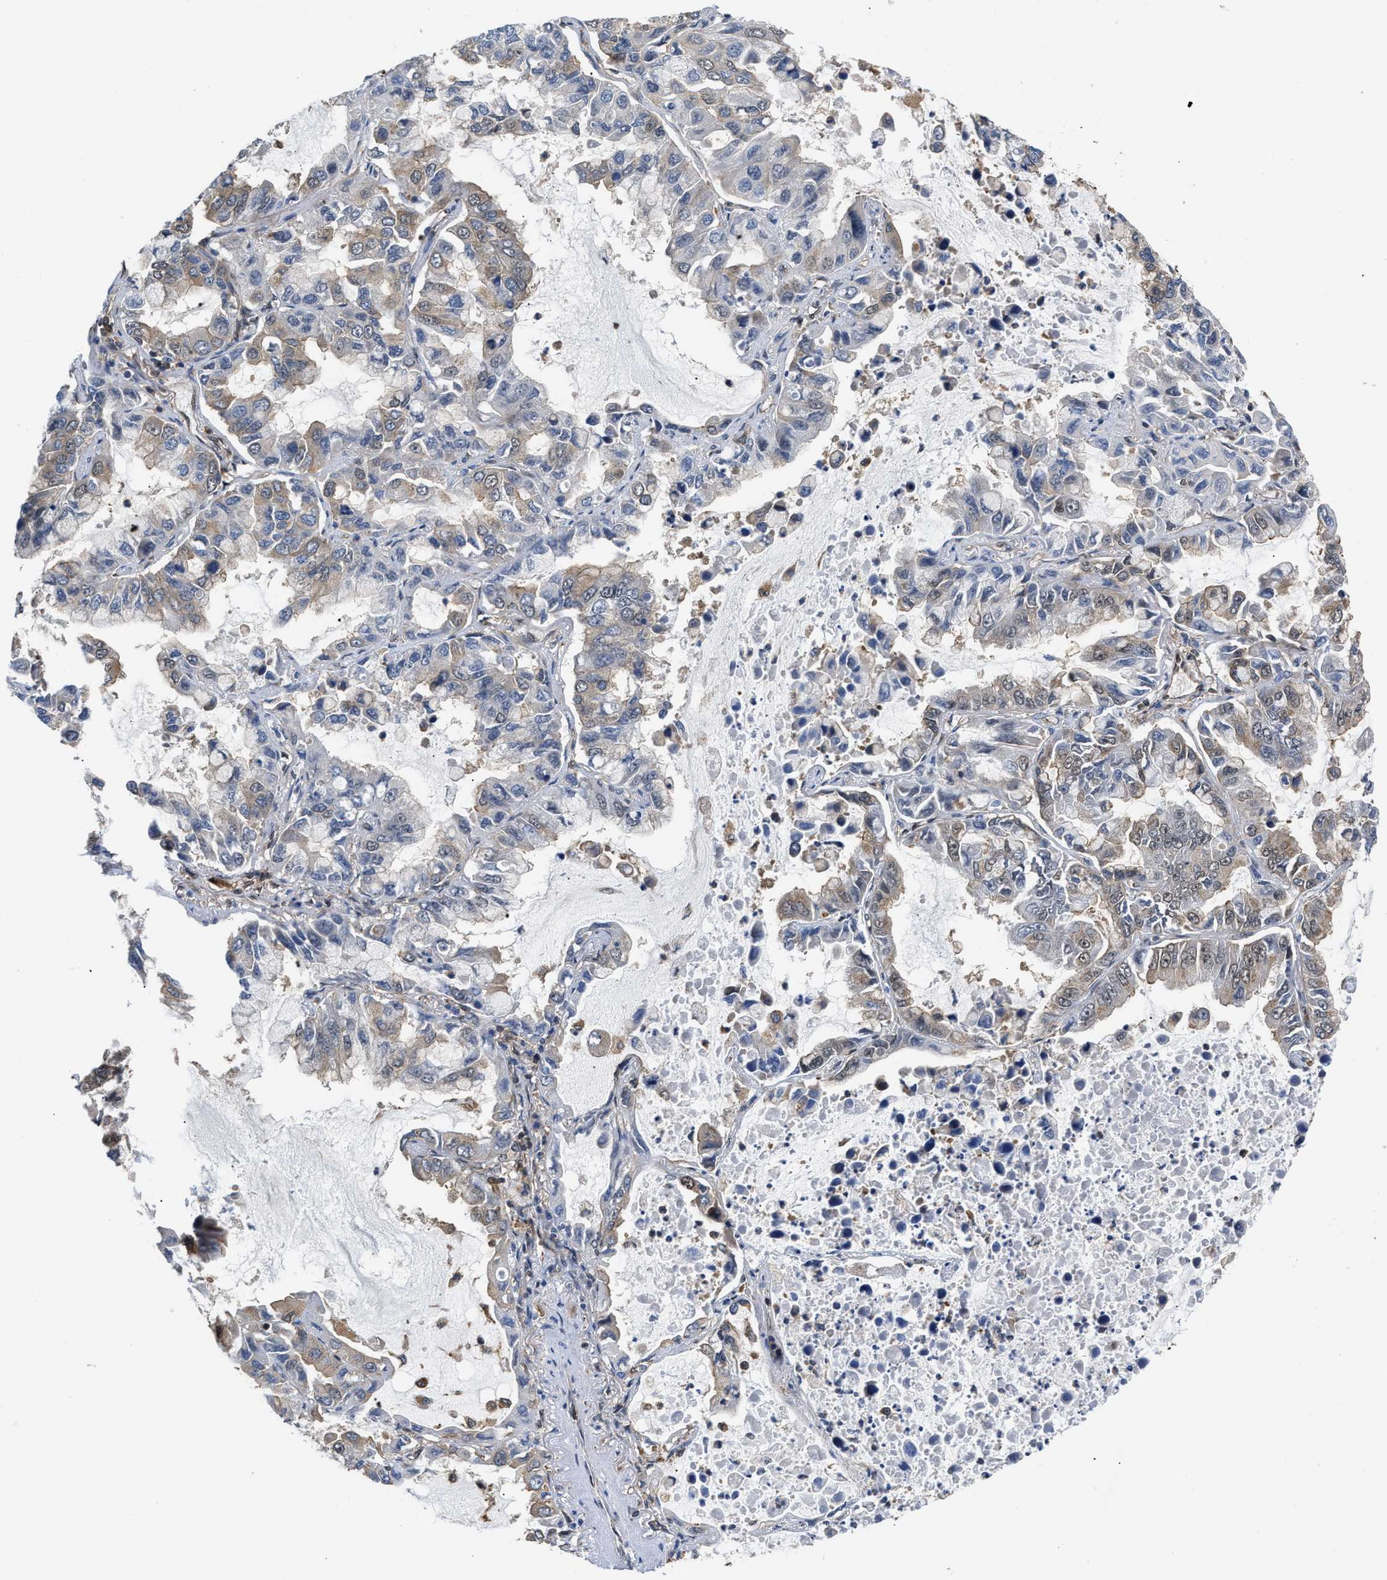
{"staining": {"intensity": "weak", "quantity": "<25%", "location": "cytoplasmic/membranous,nuclear"}, "tissue": "lung cancer", "cell_type": "Tumor cells", "image_type": "cancer", "snomed": [{"axis": "morphology", "description": "Adenocarcinoma, NOS"}, {"axis": "topography", "description": "Lung"}], "caption": "Tumor cells show no significant protein positivity in lung cancer. (Stains: DAB IHC with hematoxylin counter stain, Microscopy: brightfield microscopy at high magnification).", "gene": "SCAI", "patient": {"sex": "male", "age": 64}}